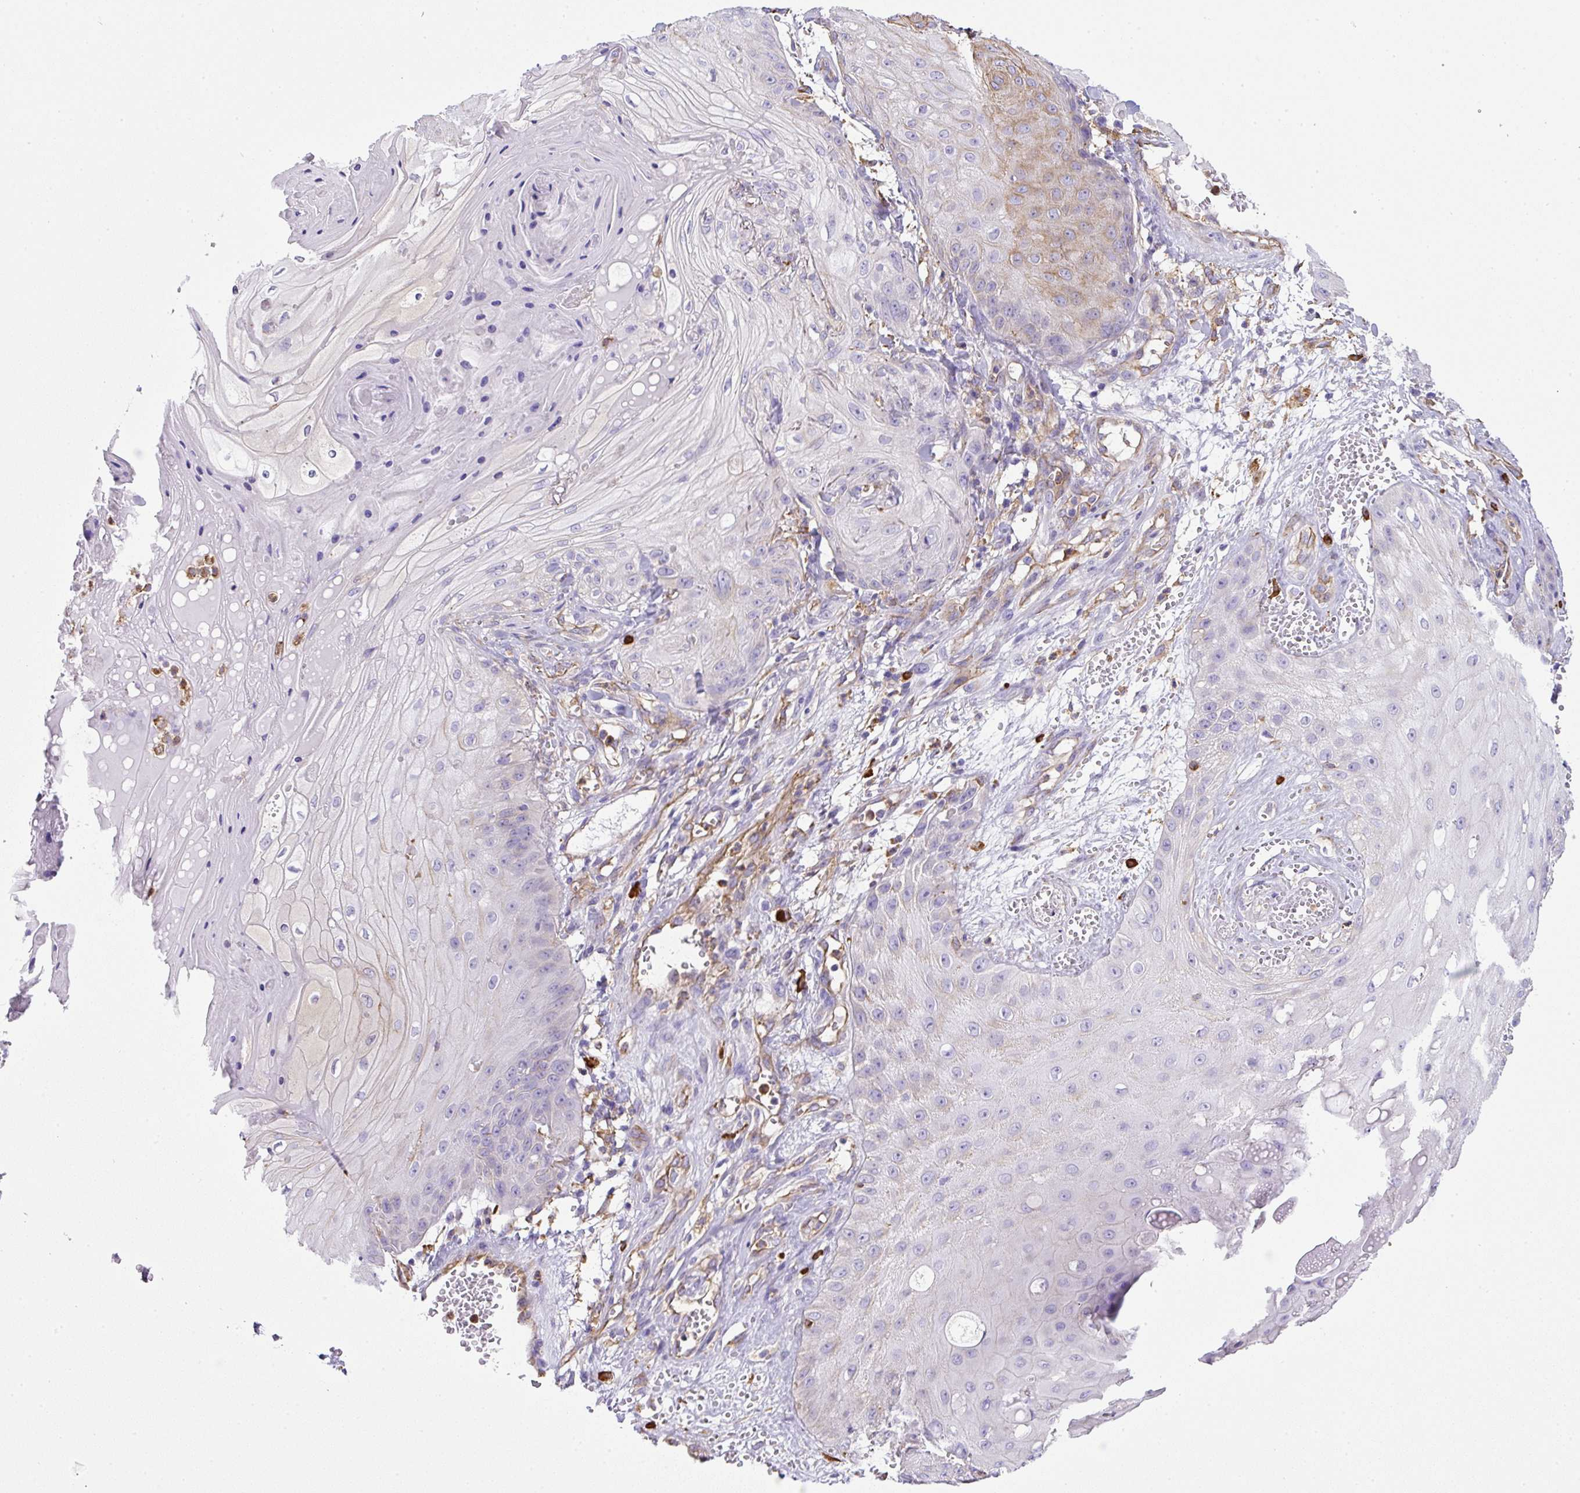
{"staining": {"intensity": "negative", "quantity": "none", "location": "none"}, "tissue": "skin cancer", "cell_type": "Tumor cells", "image_type": "cancer", "snomed": [{"axis": "morphology", "description": "Squamous cell carcinoma, NOS"}, {"axis": "topography", "description": "Skin"}], "caption": "An immunohistochemistry (IHC) image of skin cancer is shown. There is no staining in tumor cells of skin cancer. (DAB (3,3'-diaminobenzidine) immunohistochemistry (IHC) with hematoxylin counter stain).", "gene": "MAGEB5", "patient": {"sex": "male", "age": 74}}